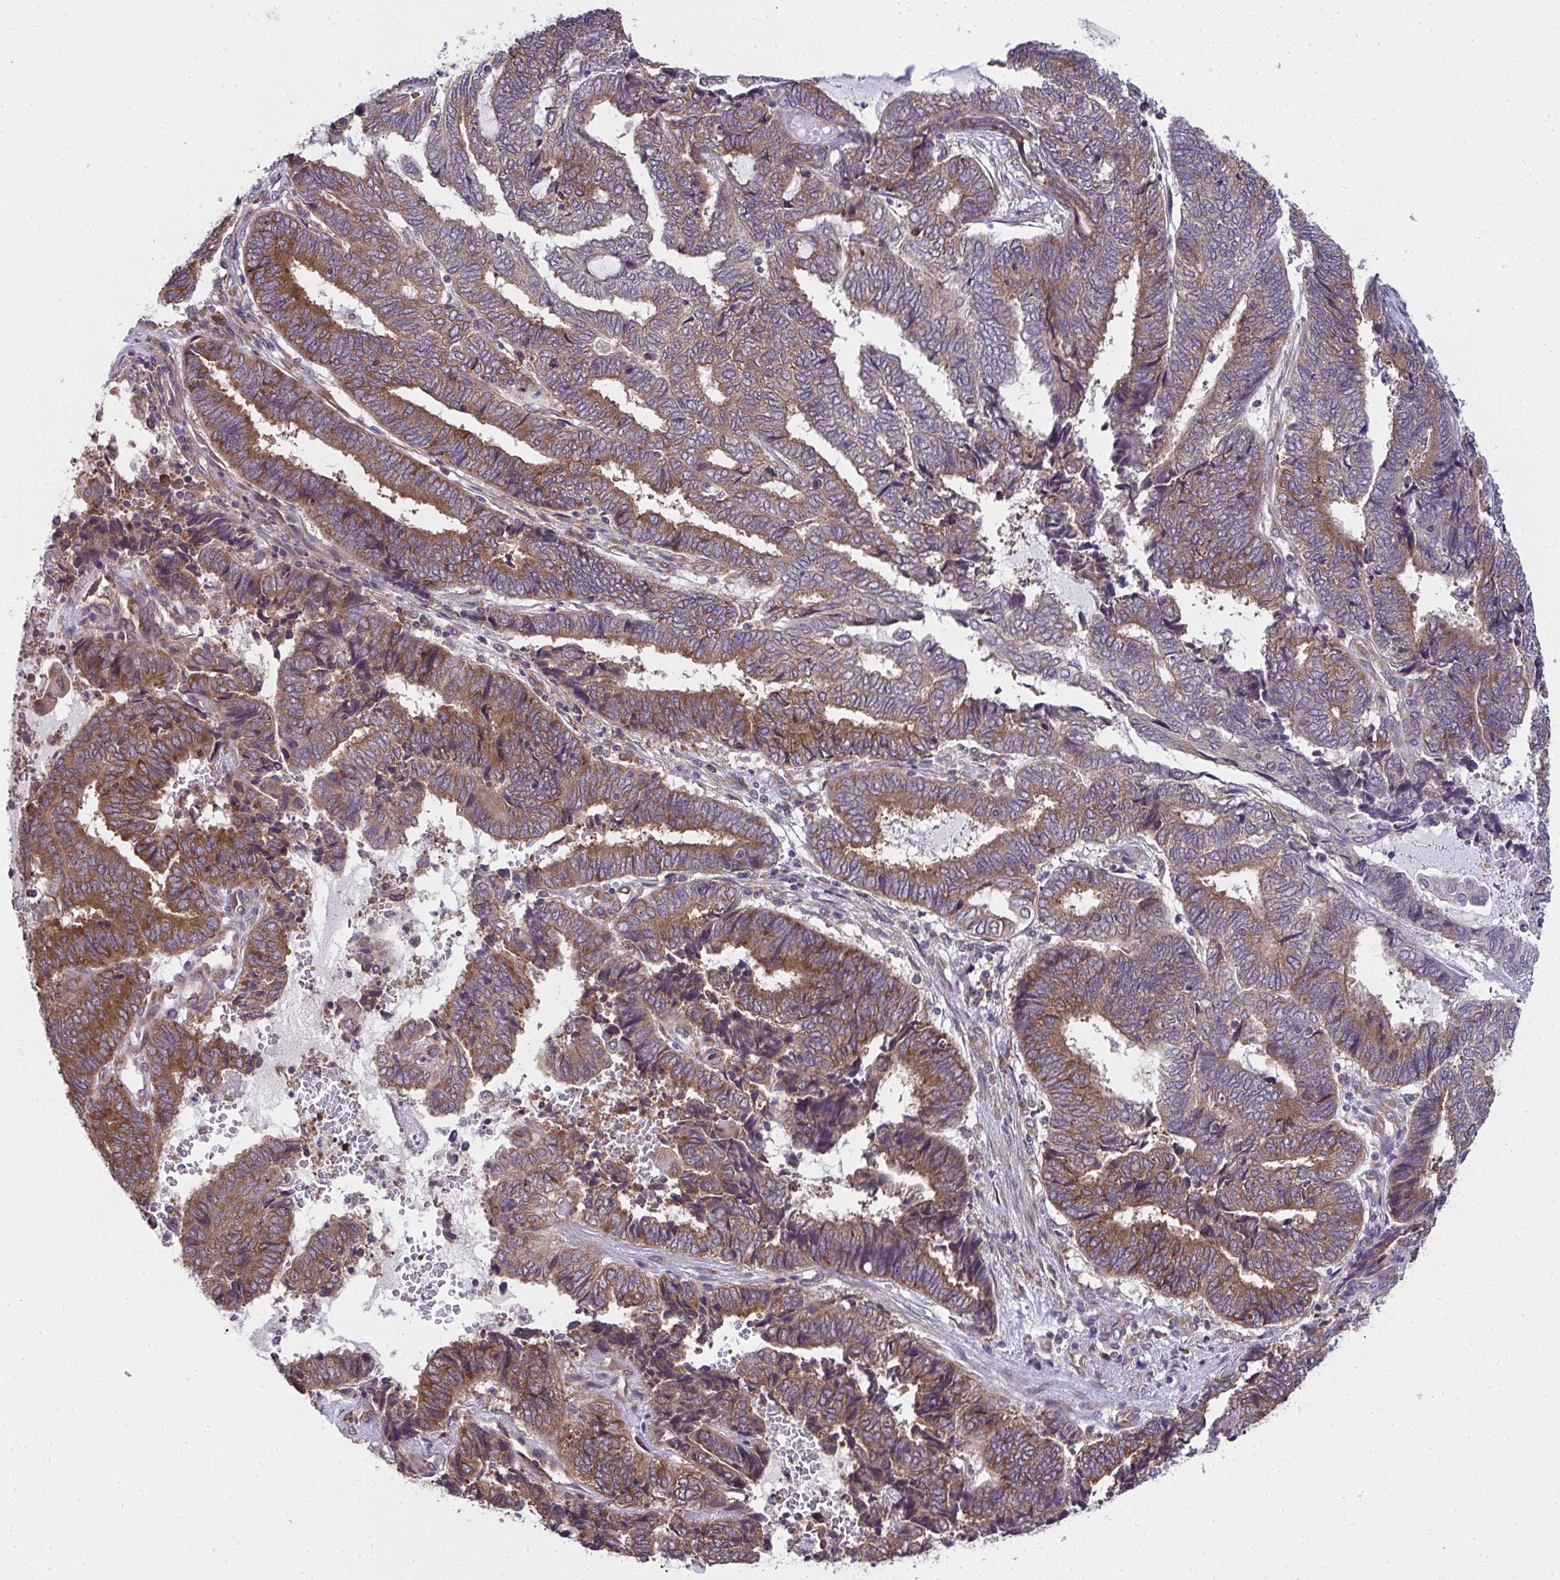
{"staining": {"intensity": "moderate", "quantity": ">75%", "location": "cytoplasmic/membranous"}, "tissue": "endometrial cancer", "cell_type": "Tumor cells", "image_type": "cancer", "snomed": [{"axis": "morphology", "description": "Adenocarcinoma, NOS"}, {"axis": "topography", "description": "Uterus"}, {"axis": "topography", "description": "Endometrium"}], "caption": "Immunohistochemistry (IHC) photomicrograph of endometrial adenocarcinoma stained for a protein (brown), which shows medium levels of moderate cytoplasmic/membranous staining in approximately >75% of tumor cells.", "gene": "RPS7", "patient": {"sex": "female", "age": 70}}